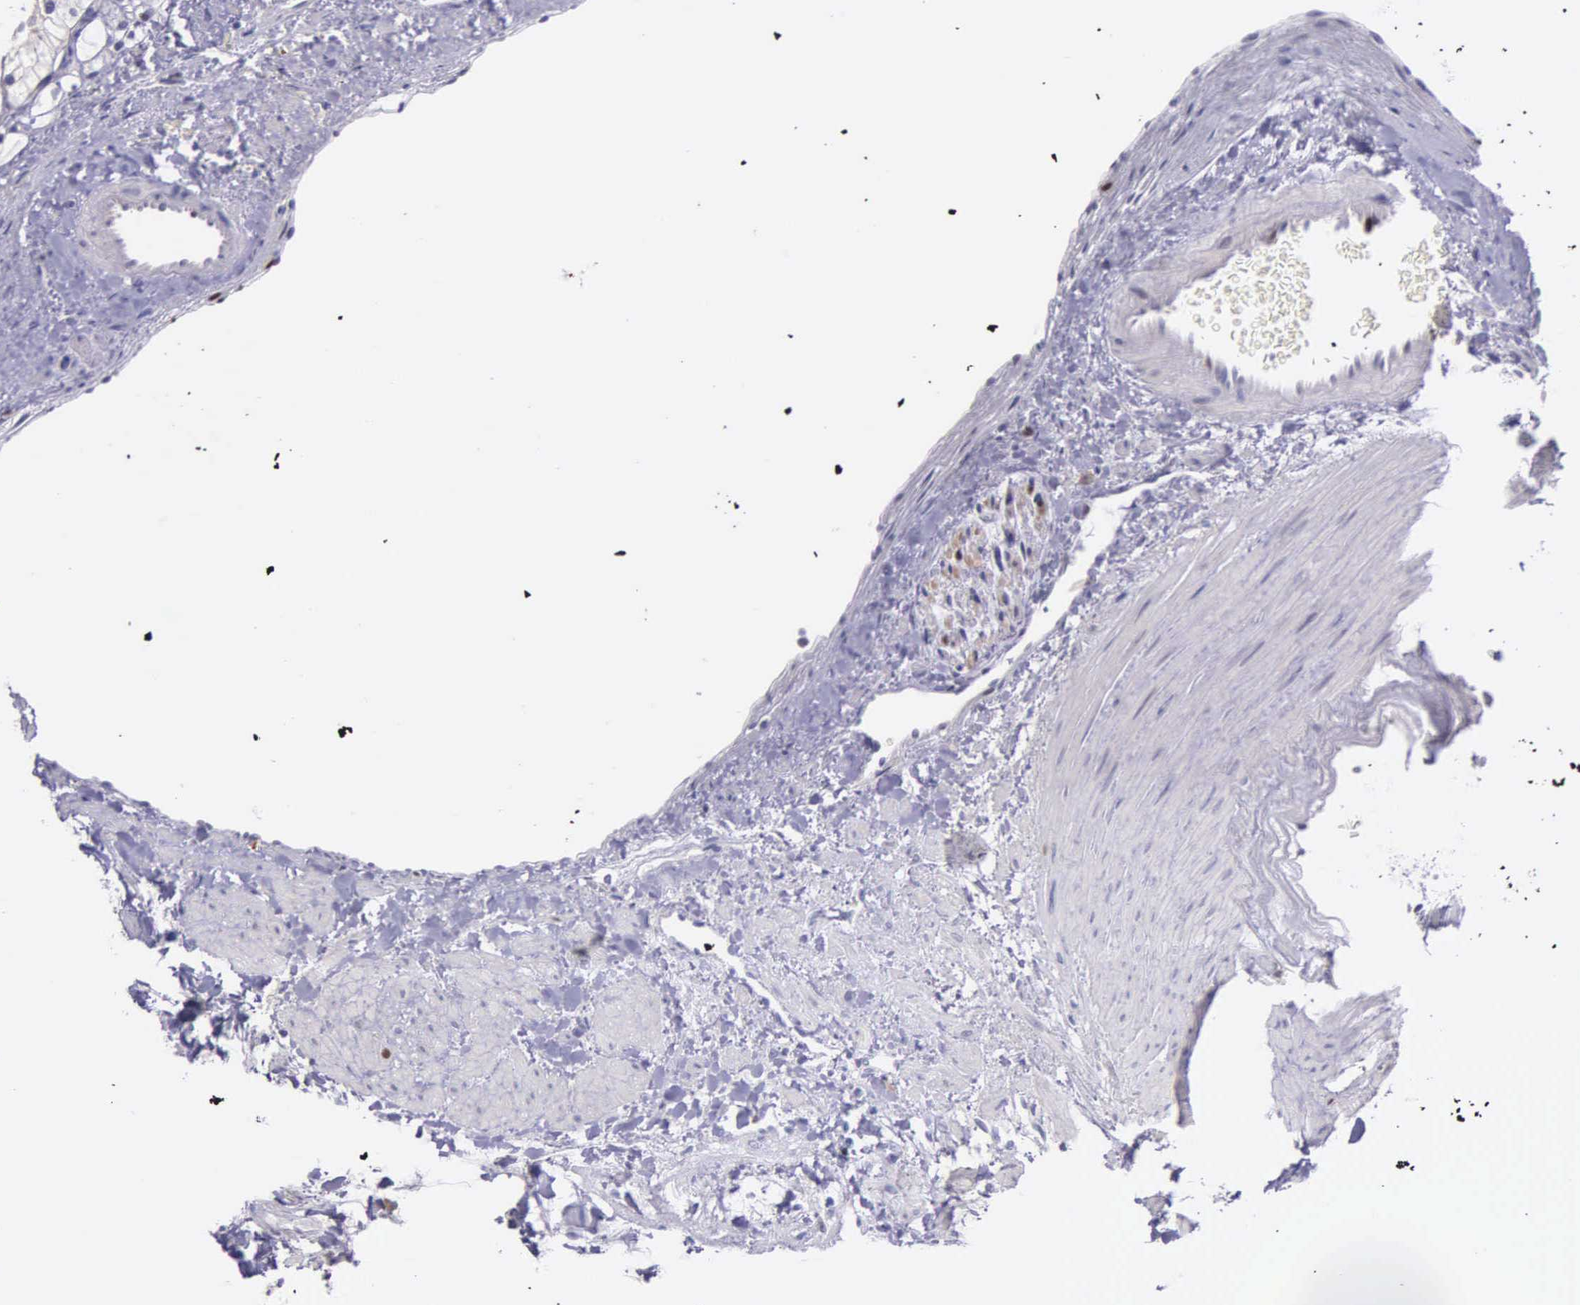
{"staining": {"intensity": "moderate", "quantity": "<25%", "location": "nuclear"}, "tissue": "renal cancer", "cell_type": "Tumor cells", "image_type": "cancer", "snomed": [{"axis": "morphology", "description": "Adenocarcinoma, NOS"}, {"axis": "topography", "description": "Kidney"}], "caption": "Brown immunohistochemical staining in human renal cancer shows moderate nuclear staining in approximately <25% of tumor cells.", "gene": "MCM5", "patient": {"sex": "female", "age": 60}}